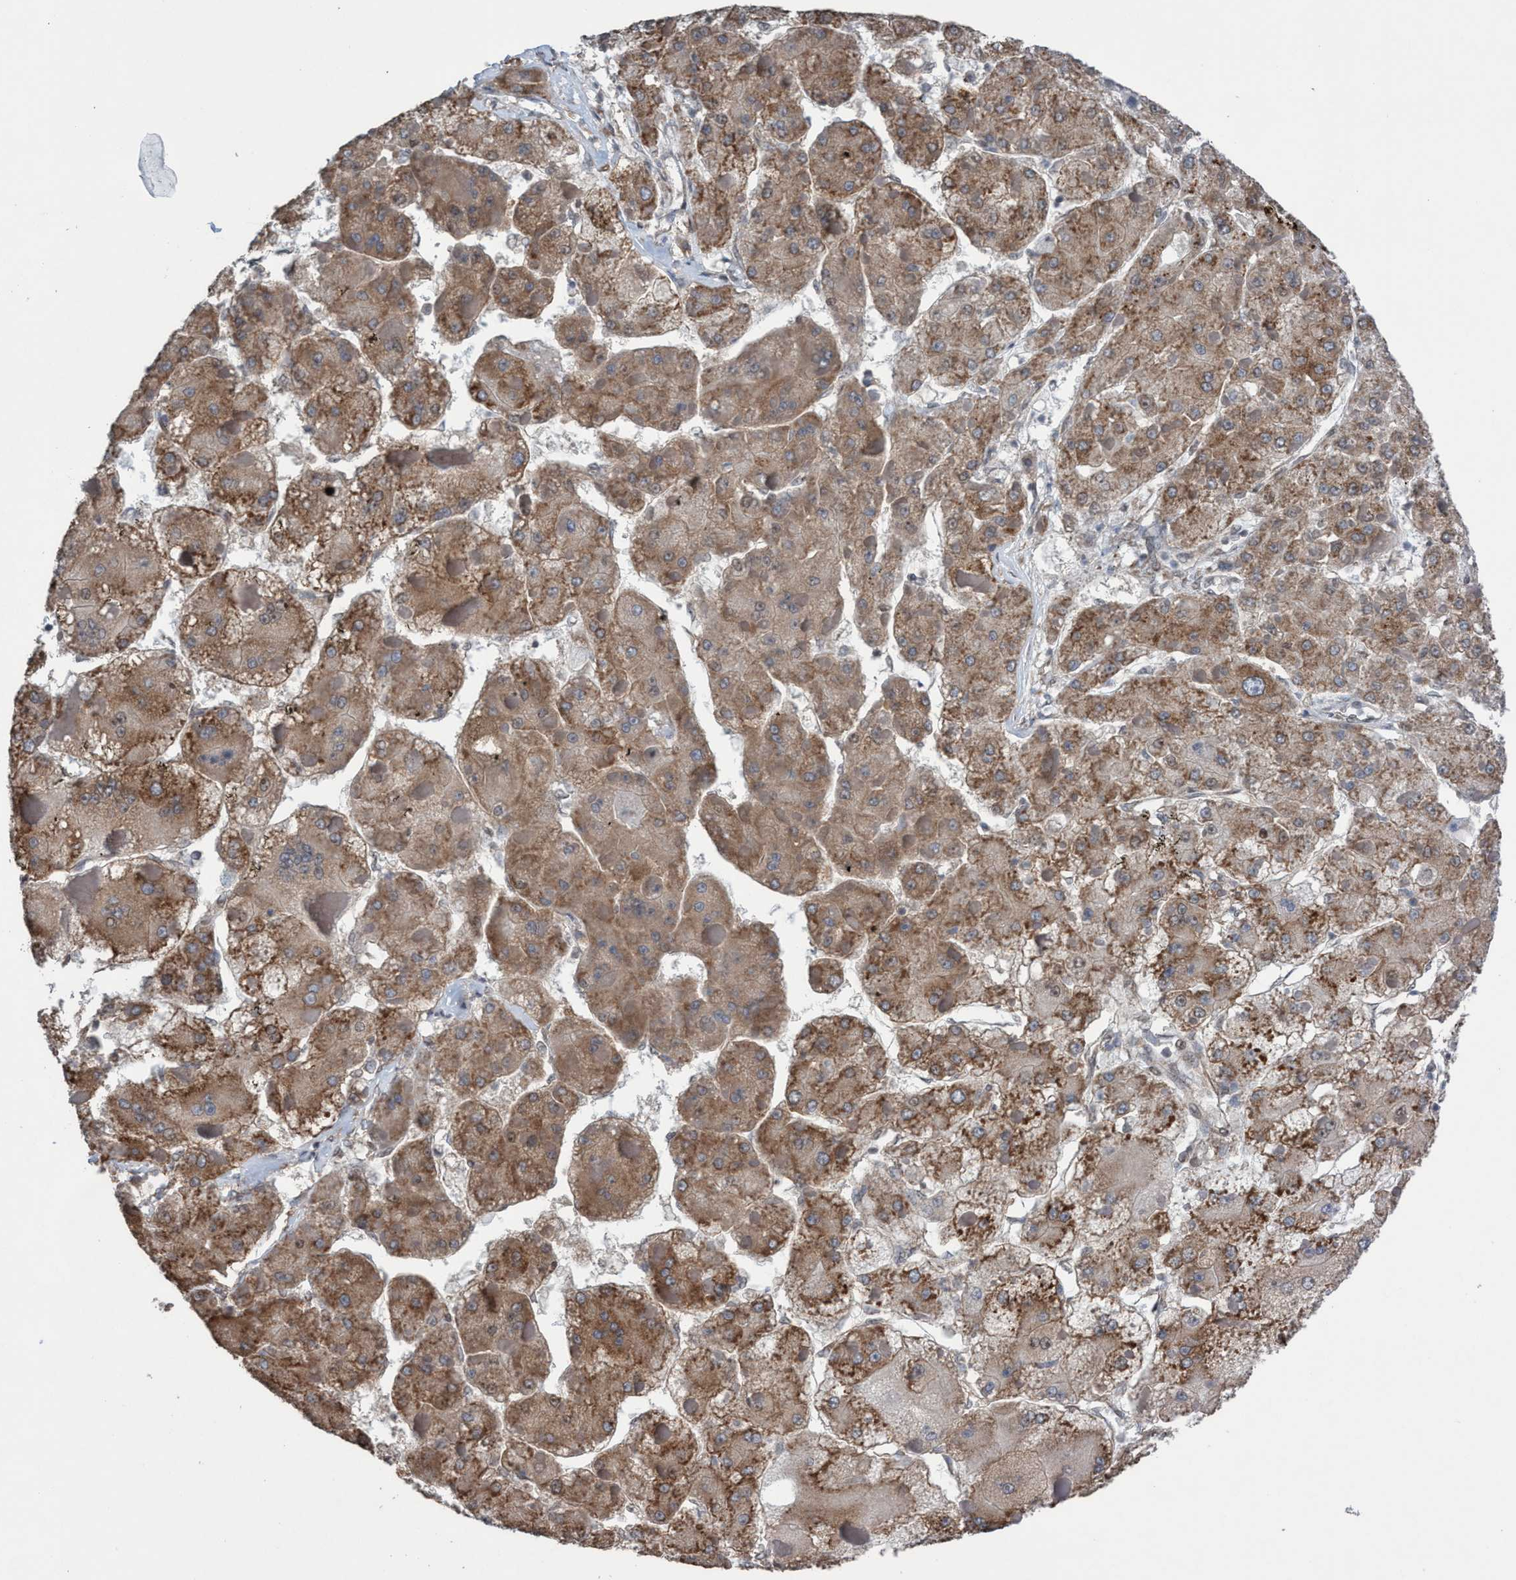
{"staining": {"intensity": "moderate", "quantity": ">75%", "location": "cytoplasmic/membranous"}, "tissue": "liver cancer", "cell_type": "Tumor cells", "image_type": "cancer", "snomed": [{"axis": "morphology", "description": "Carcinoma, Hepatocellular, NOS"}, {"axis": "topography", "description": "Liver"}], "caption": "This is a micrograph of immunohistochemistry staining of liver cancer (hepatocellular carcinoma), which shows moderate staining in the cytoplasmic/membranous of tumor cells.", "gene": "METAP2", "patient": {"sex": "female", "age": 73}}